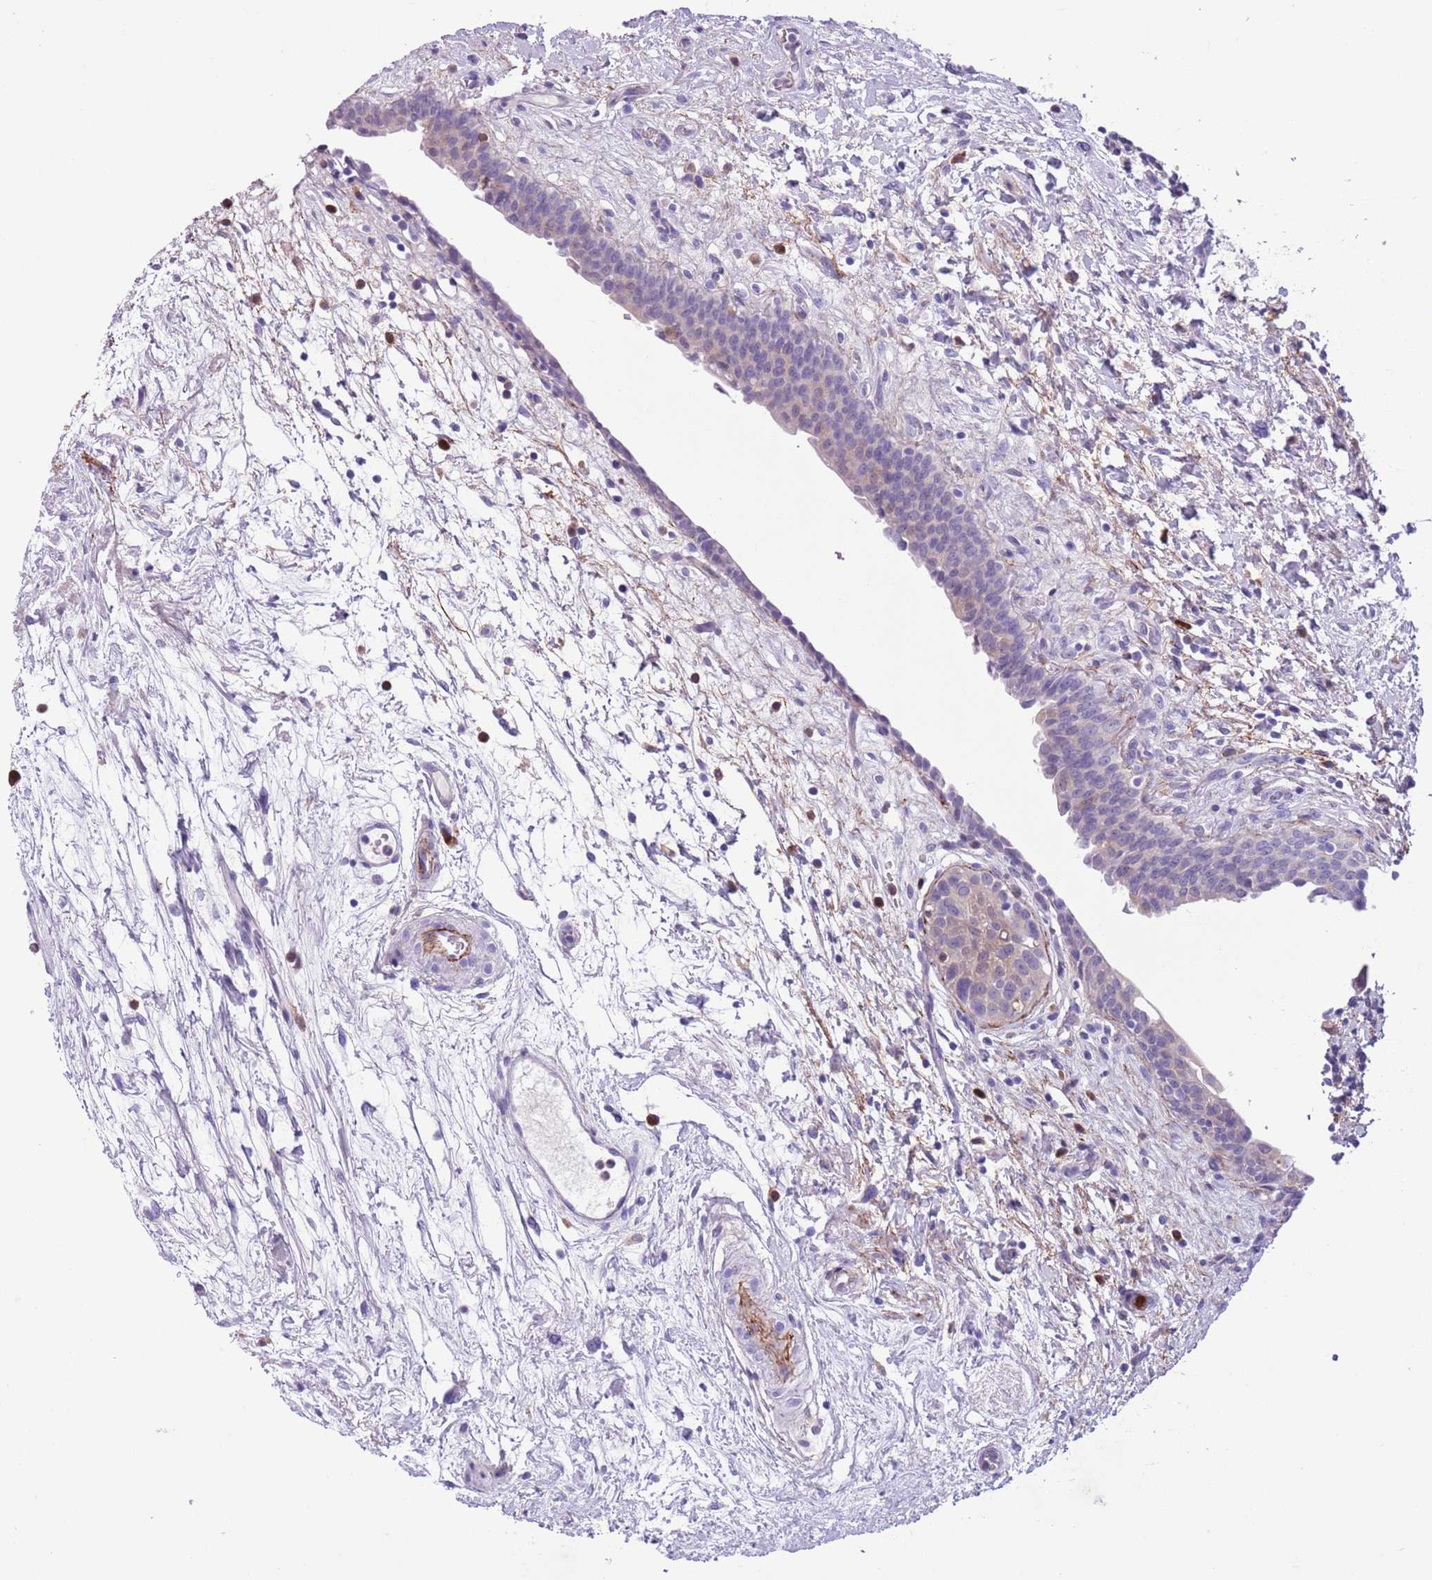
{"staining": {"intensity": "negative", "quantity": "none", "location": "none"}, "tissue": "urinary bladder", "cell_type": "Urothelial cells", "image_type": "normal", "snomed": [{"axis": "morphology", "description": "Normal tissue, NOS"}, {"axis": "topography", "description": "Urinary bladder"}], "caption": "An IHC histopathology image of benign urinary bladder is shown. There is no staining in urothelial cells of urinary bladder.", "gene": "PFKFB2", "patient": {"sex": "male", "age": 83}}